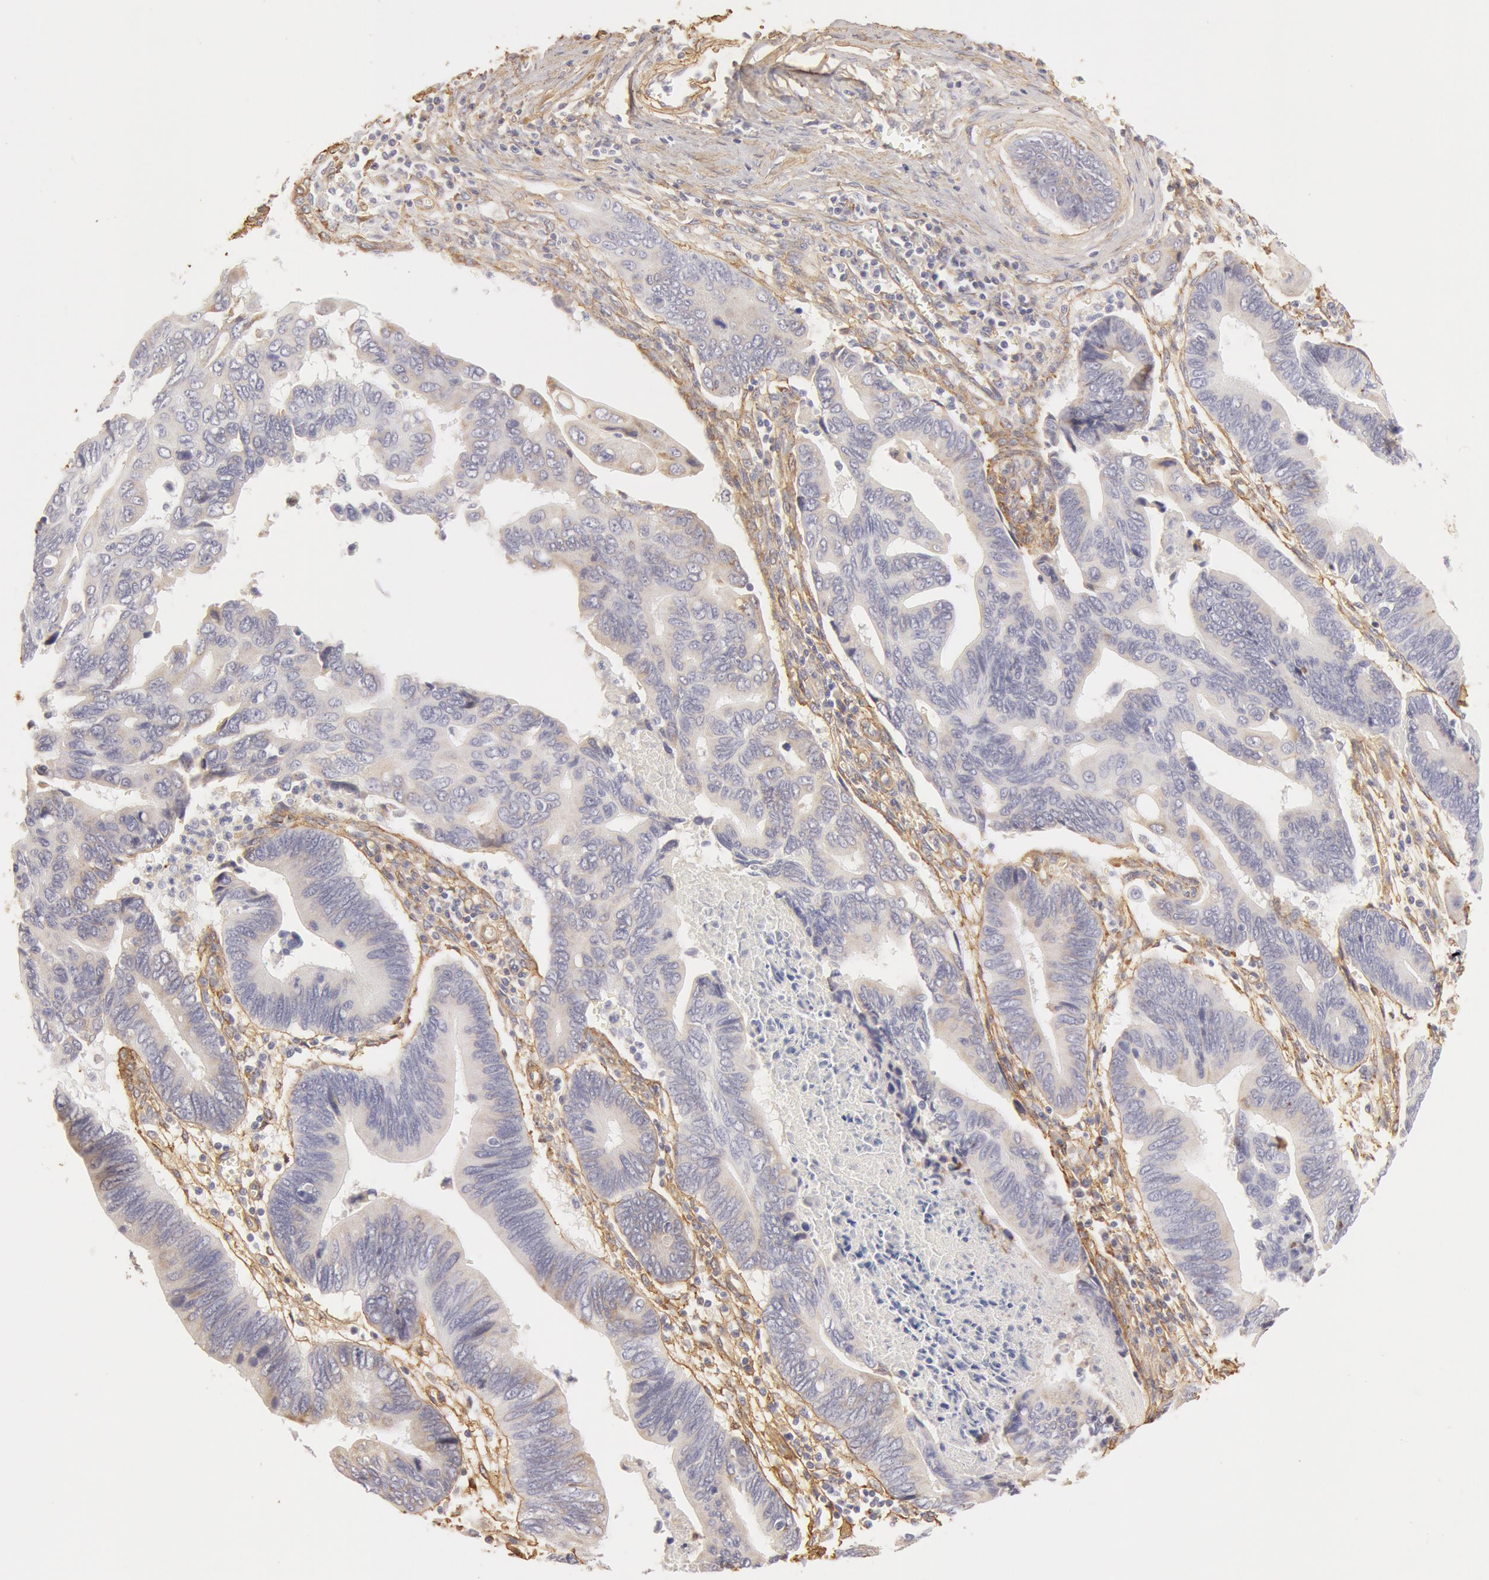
{"staining": {"intensity": "negative", "quantity": "none", "location": "none"}, "tissue": "pancreatic cancer", "cell_type": "Tumor cells", "image_type": "cancer", "snomed": [{"axis": "morphology", "description": "Adenocarcinoma, NOS"}, {"axis": "topography", "description": "Pancreas"}], "caption": "This is an immunohistochemistry (IHC) histopathology image of human adenocarcinoma (pancreatic). There is no positivity in tumor cells.", "gene": "COL4A1", "patient": {"sex": "female", "age": 70}}